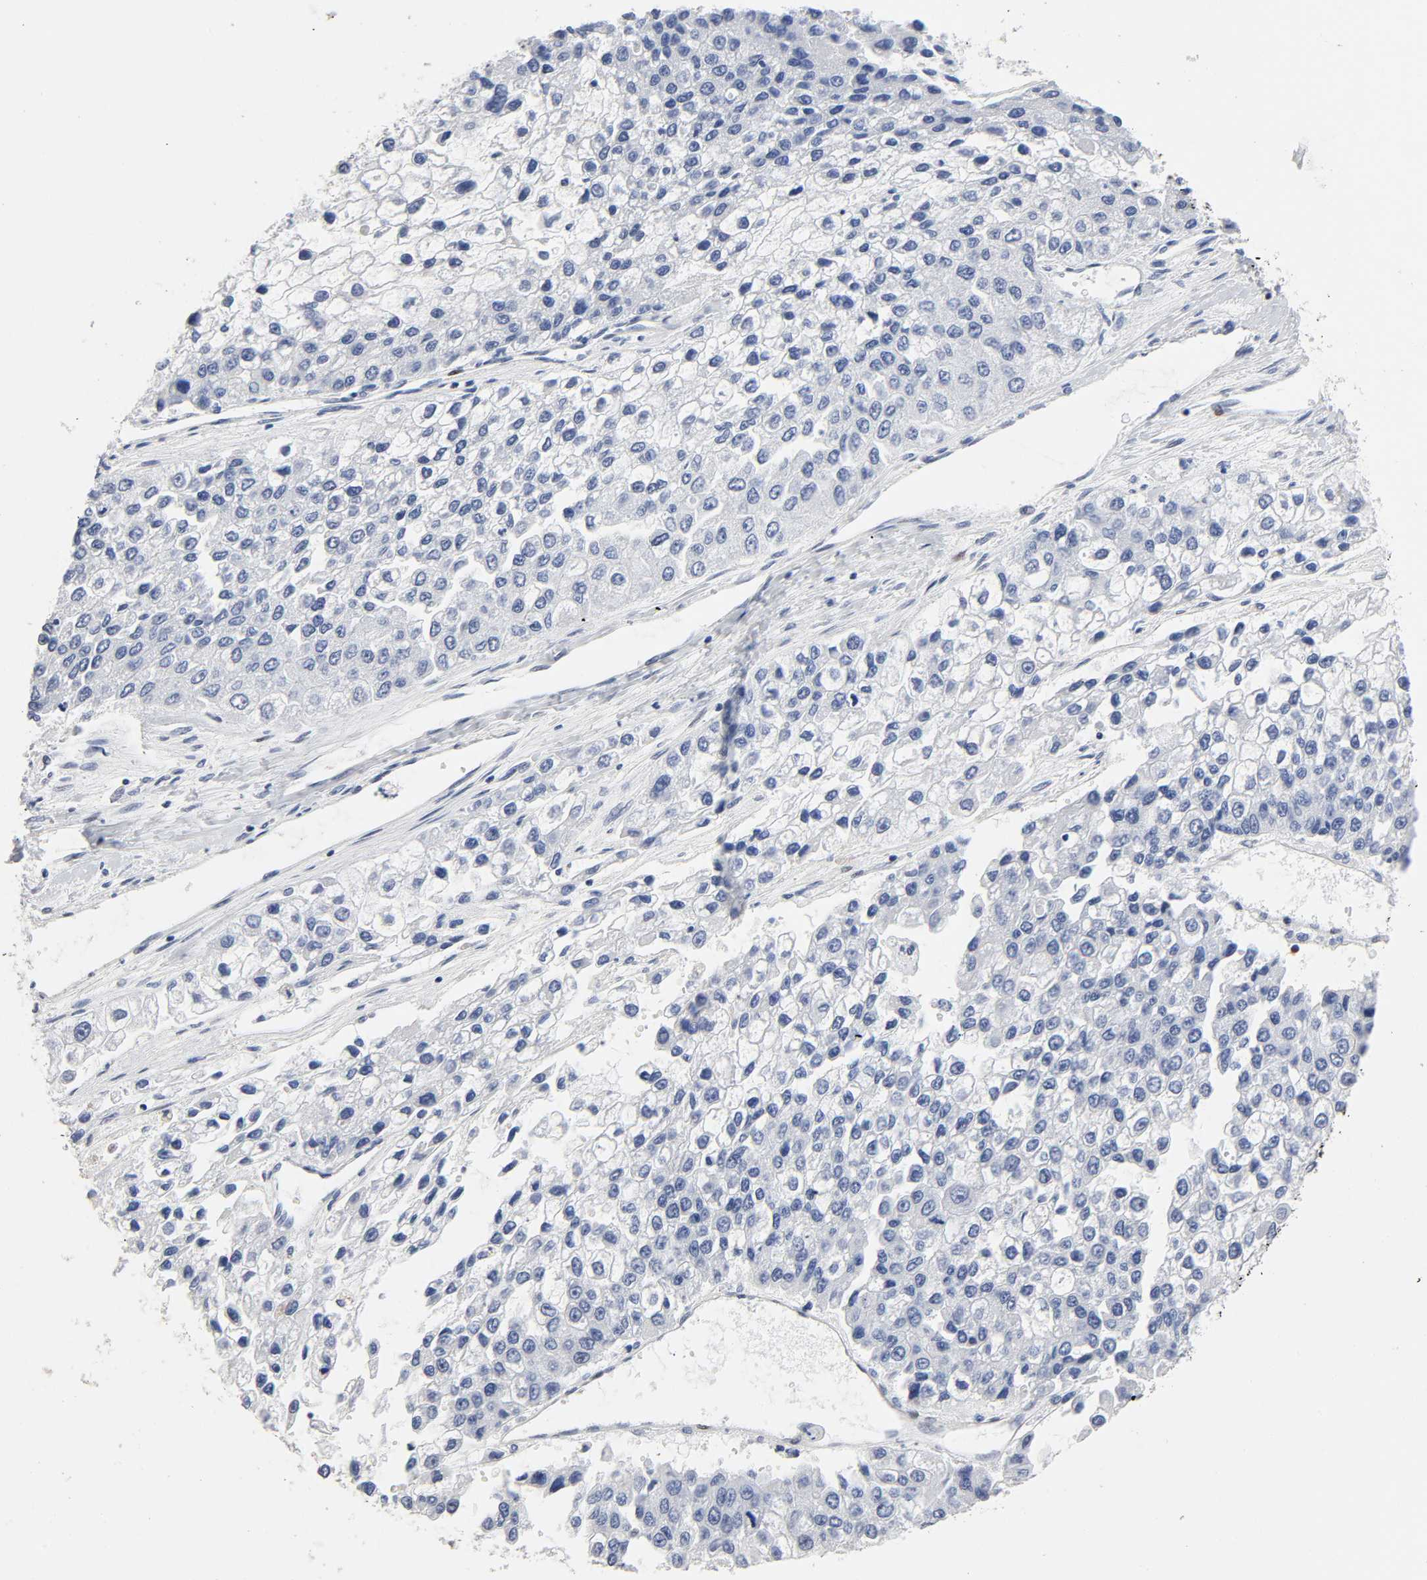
{"staining": {"intensity": "negative", "quantity": "none", "location": "none"}, "tissue": "liver cancer", "cell_type": "Tumor cells", "image_type": "cancer", "snomed": [{"axis": "morphology", "description": "Carcinoma, Hepatocellular, NOS"}, {"axis": "topography", "description": "Liver"}], "caption": "This is a photomicrograph of IHC staining of hepatocellular carcinoma (liver), which shows no expression in tumor cells.", "gene": "STK38", "patient": {"sex": "female", "age": 66}}